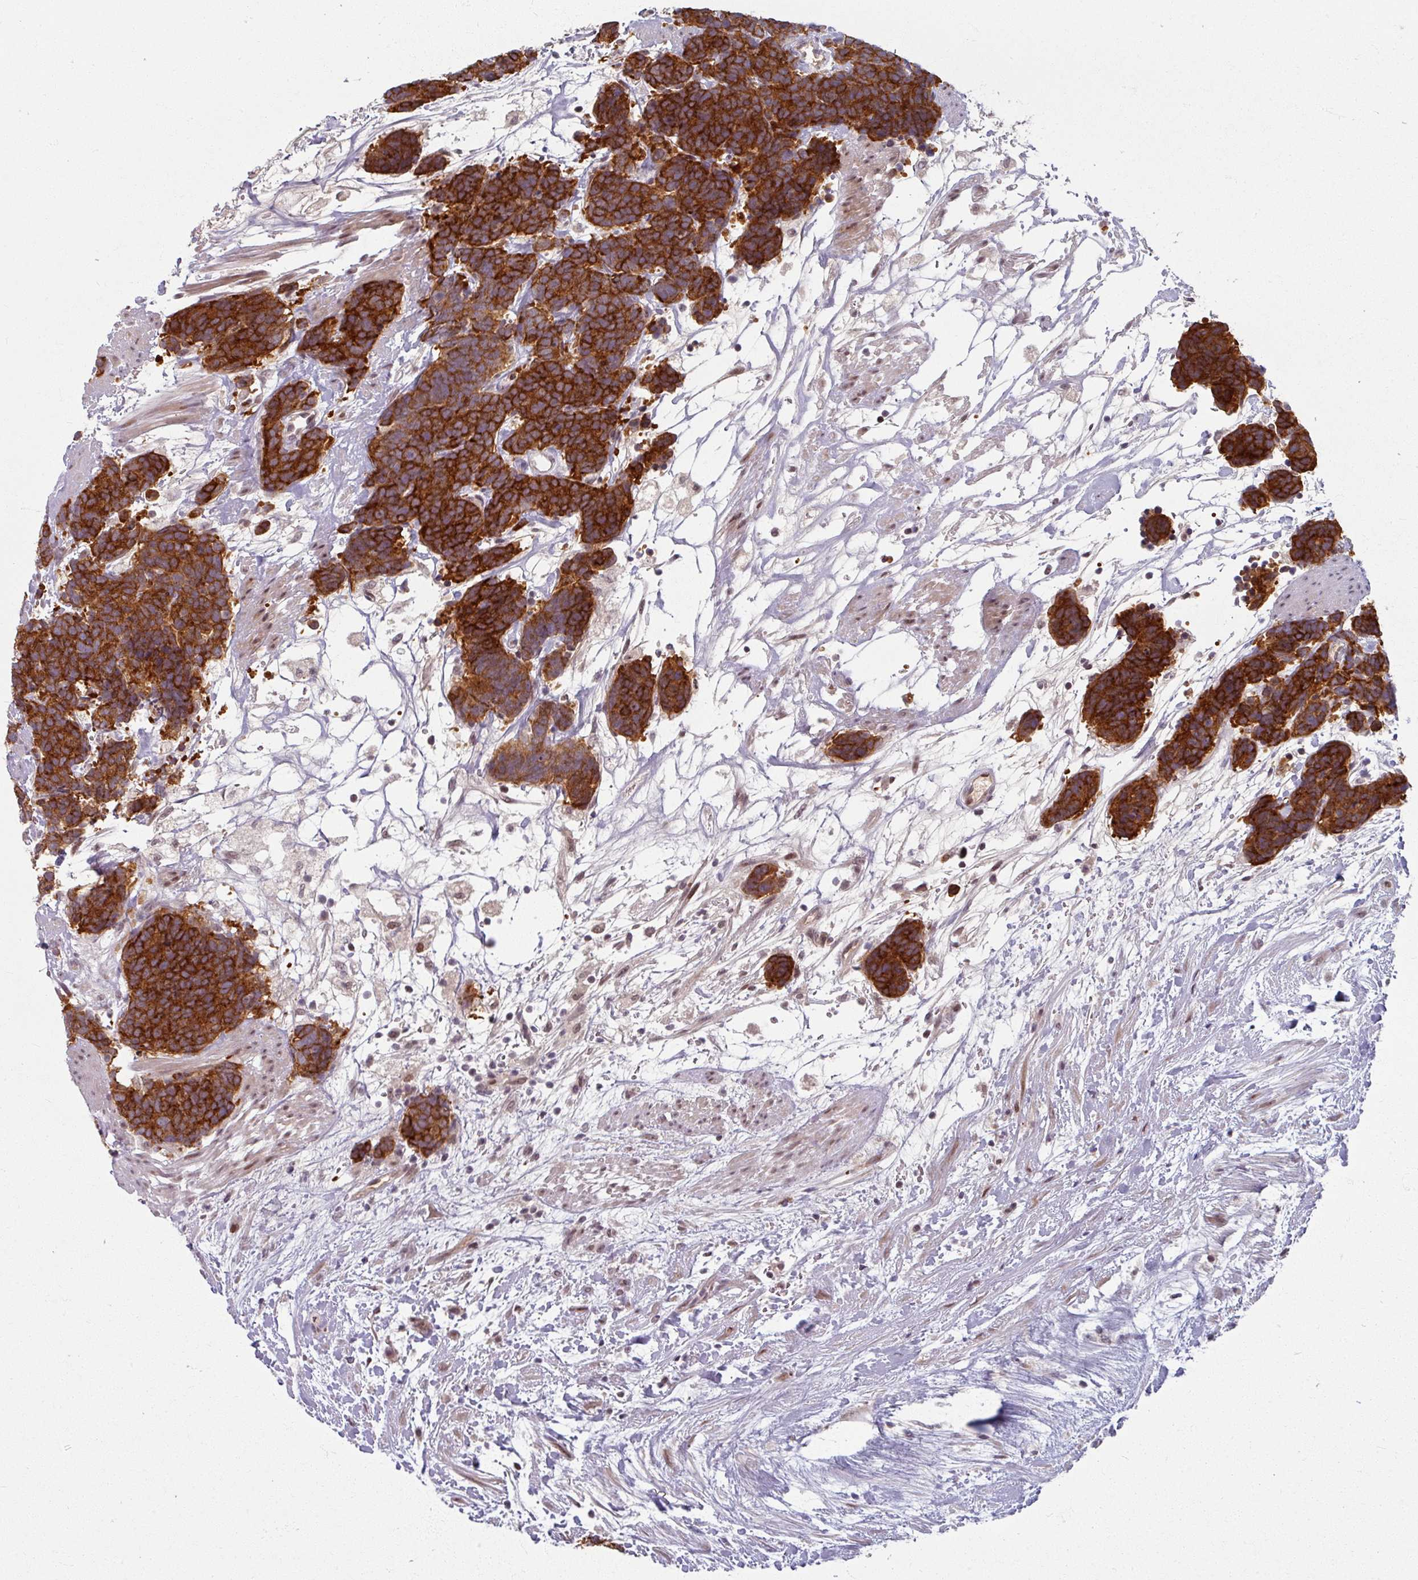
{"staining": {"intensity": "strong", "quantity": ">75%", "location": "cytoplasmic/membranous"}, "tissue": "carcinoid", "cell_type": "Tumor cells", "image_type": "cancer", "snomed": [{"axis": "morphology", "description": "Carcinoma, NOS"}, {"axis": "morphology", "description": "Carcinoid, malignant, NOS"}, {"axis": "topography", "description": "Prostate"}], "caption": "About >75% of tumor cells in carcinoma show strong cytoplasmic/membranous protein staining as visualized by brown immunohistochemical staining.", "gene": "KLC3", "patient": {"sex": "male", "age": 57}}